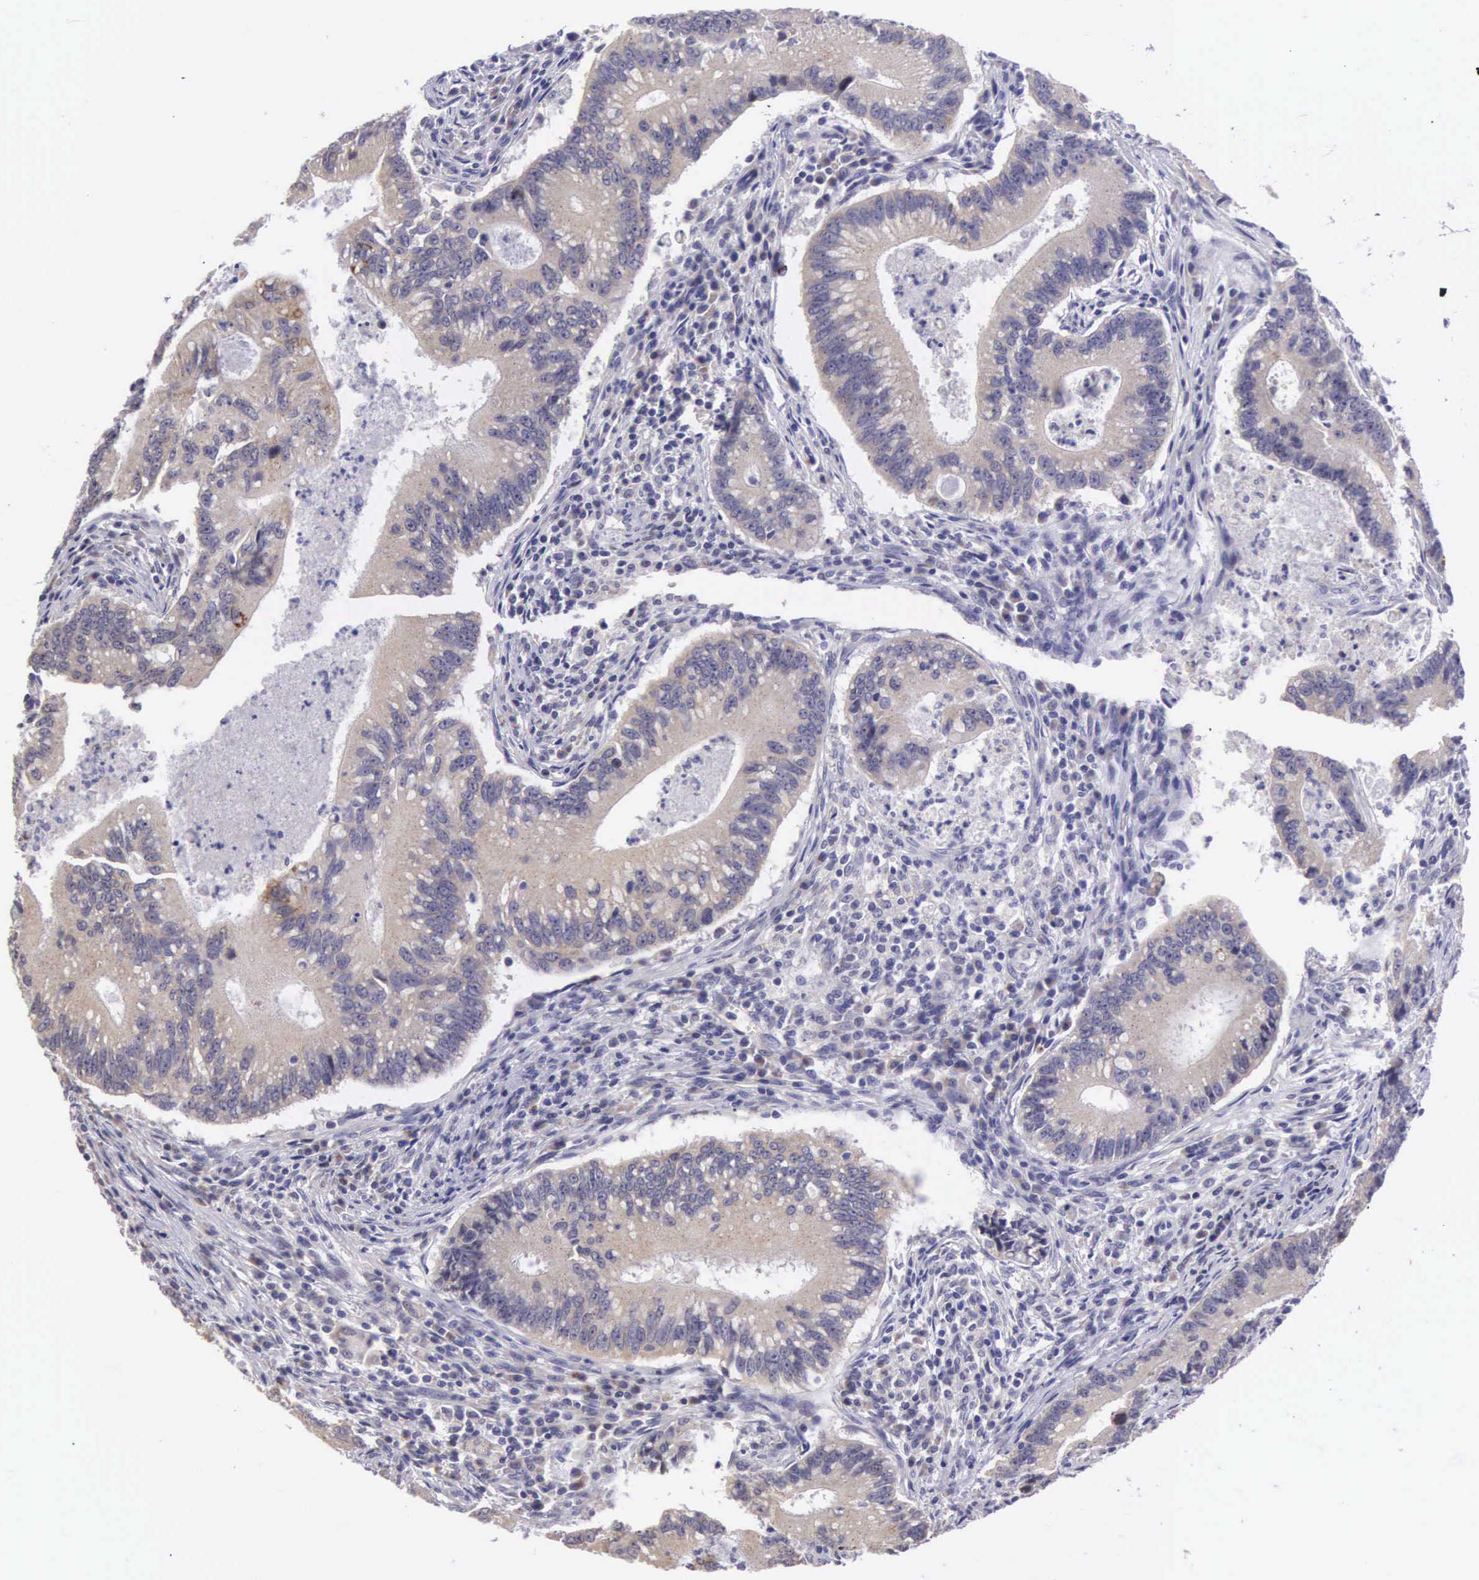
{"staining": {"intensity": "weak", "quantity": "25%-75%", "location": "cytoplasmic/membranous"}, "tissue": "colorectal cancer", "cell_type": "Tumor cells", "image_type": "cancer", "snomed": [{"axis": "morphology", "description": "Adenocarcinoma, NOS"}, {"axis": "topography", "description": "Rectum"}], "caption": "Brown immunohistochemical staining in human adenocarcinoma (colorectal) reveals weak cytoplasmic/membranous expression in approximately 25%-75% of tumor cells.", "gene": "ARG2", "patient": {"sex": "female", "age": 81}}